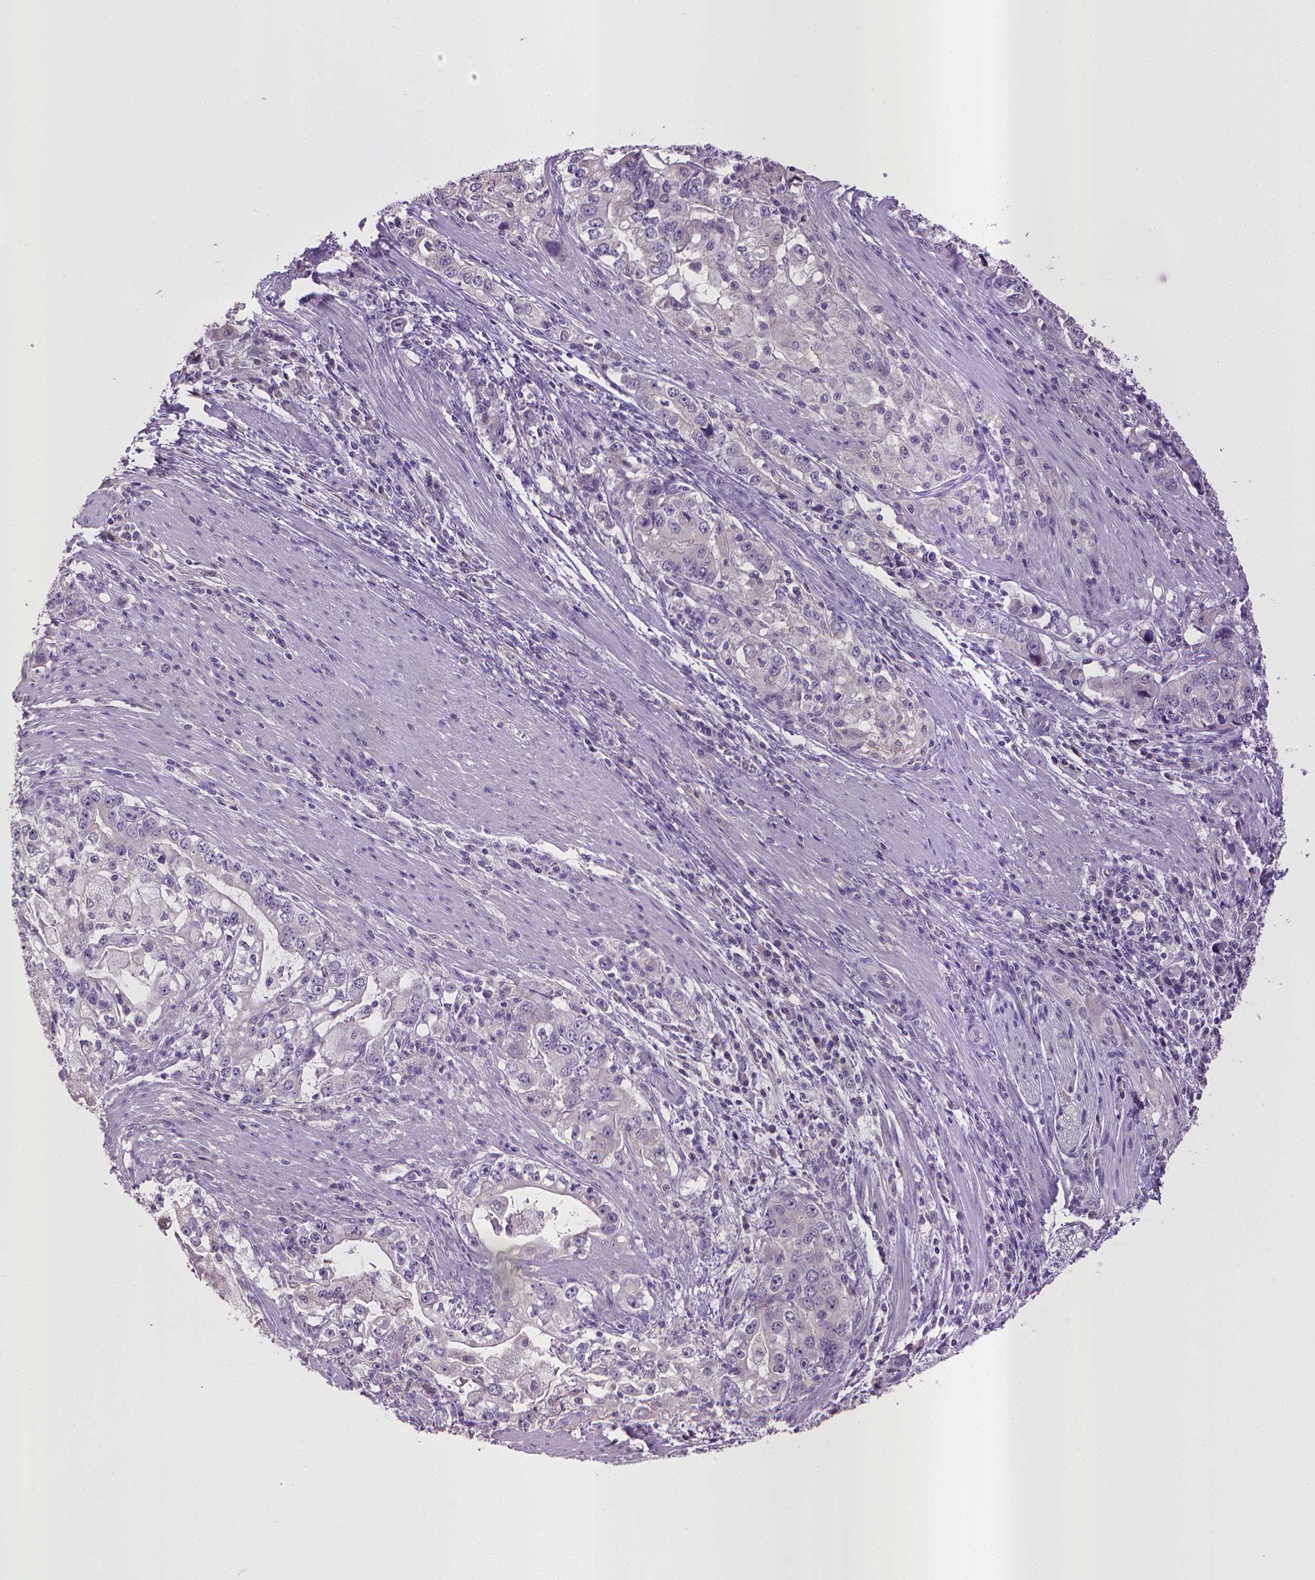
{"staining": {"intensity": "negative", "quantity": "none", "location": "none"}, "tissue": "stomach cancer", "cell_type": "Tumor cells", "image_type": "cancer", "snomed": [{"axis": "morphology", "description": "Adenocarcinoma, NOS"}, {"axis": "topography", "description": "Stomach, lower"}], "caption": "High magnification brightfield microscopy of adenocarcinoma (stomach) stained with DAB (3,3'-diaminobenzidine) (brown) and counterstained with hematoxylin (blue): tumor cells show no significant expression.", "gene": "CPM", "patient": {"sex": "female", "age": 72}}